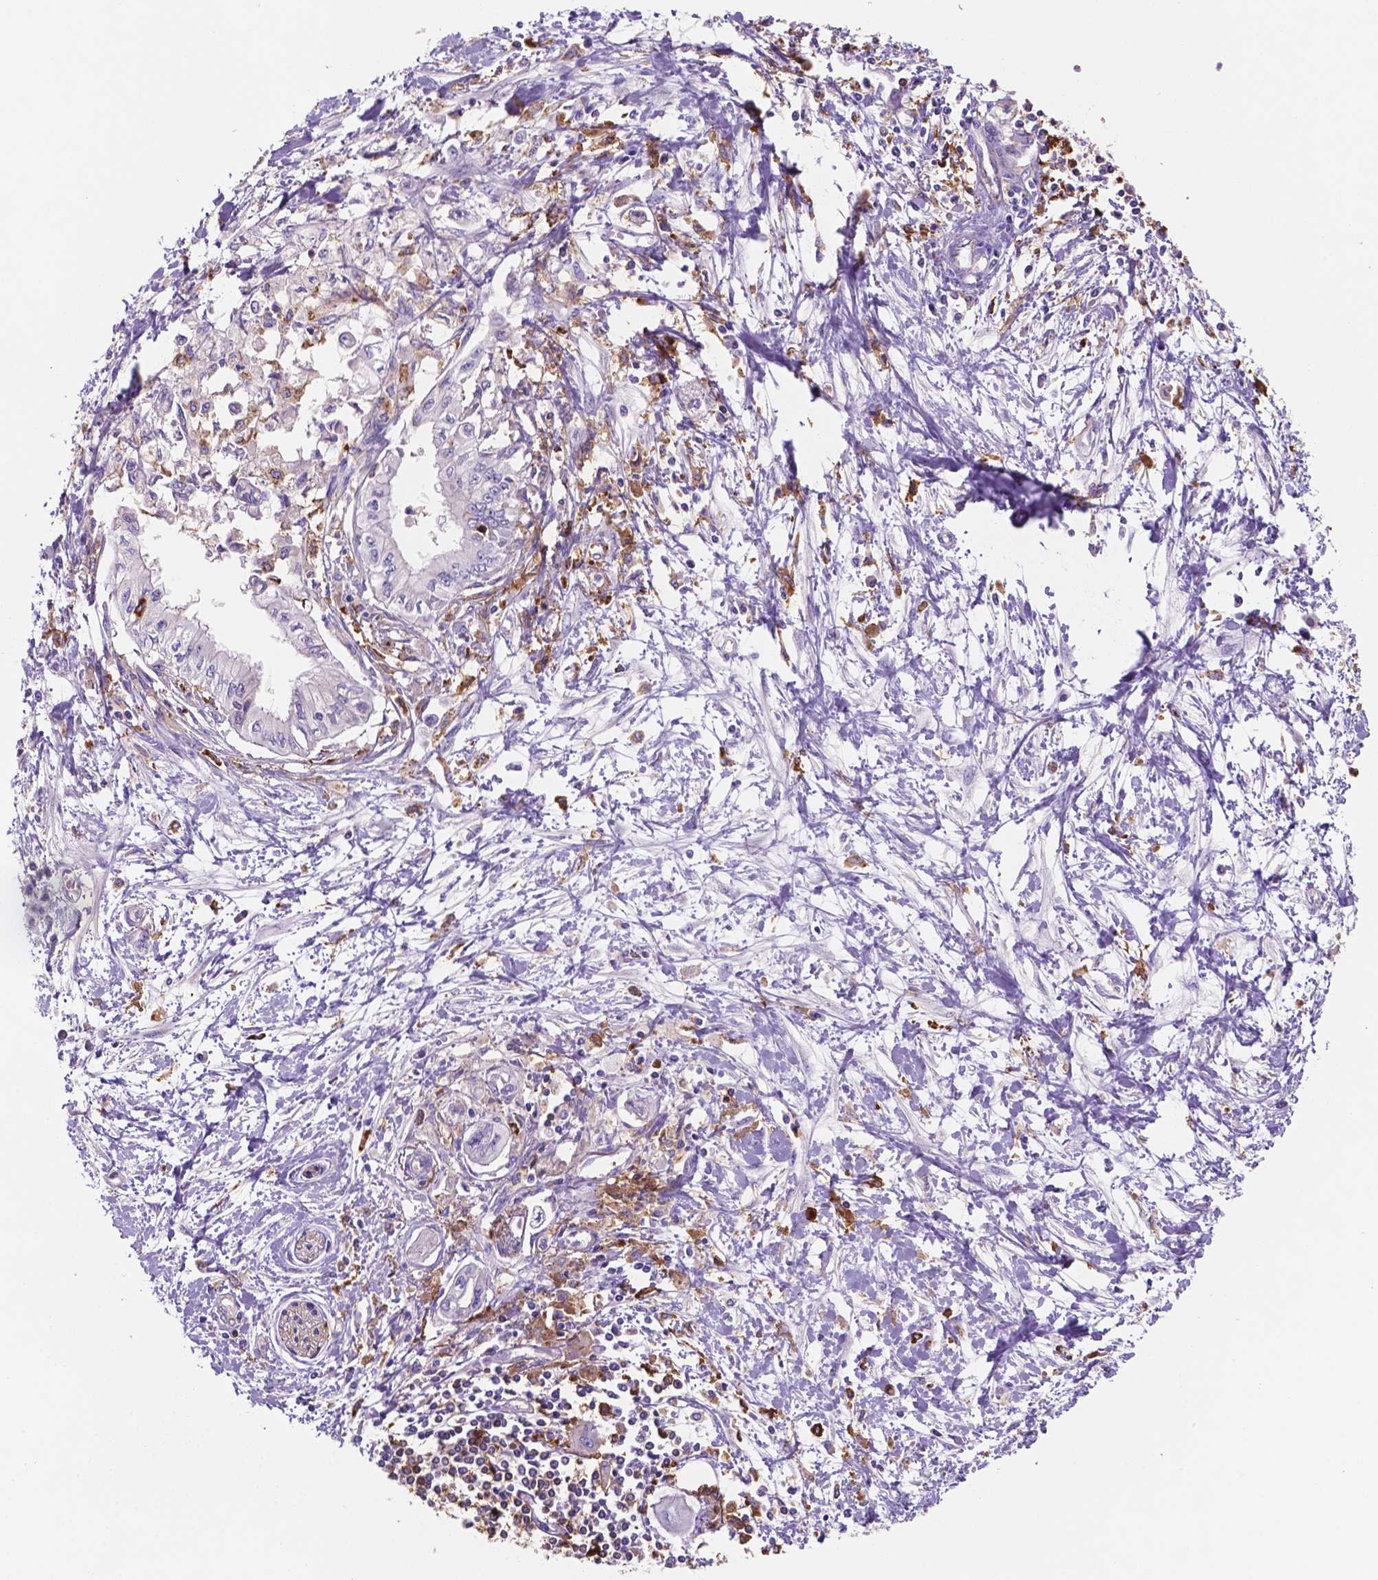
{"staining": {"intensity": "negative", "quantity": "none", "location": "none"}, "tissue": "pancreatic cancer", "cell_type": "Tumor cells", "image_type": "cancer", "snomed": [{"axis": "morphology", "description": "Adenocarcinoma, NOS"}, {"axis": "topography", "description": "Pancreas"}], "caption": "Immunohistochemical staining of adenocarcinoma (pancreatic) shows no significant expression in tumor cells.", "gene": "MKRN2OS", "patient": {"sex": "female", "age": 61}}